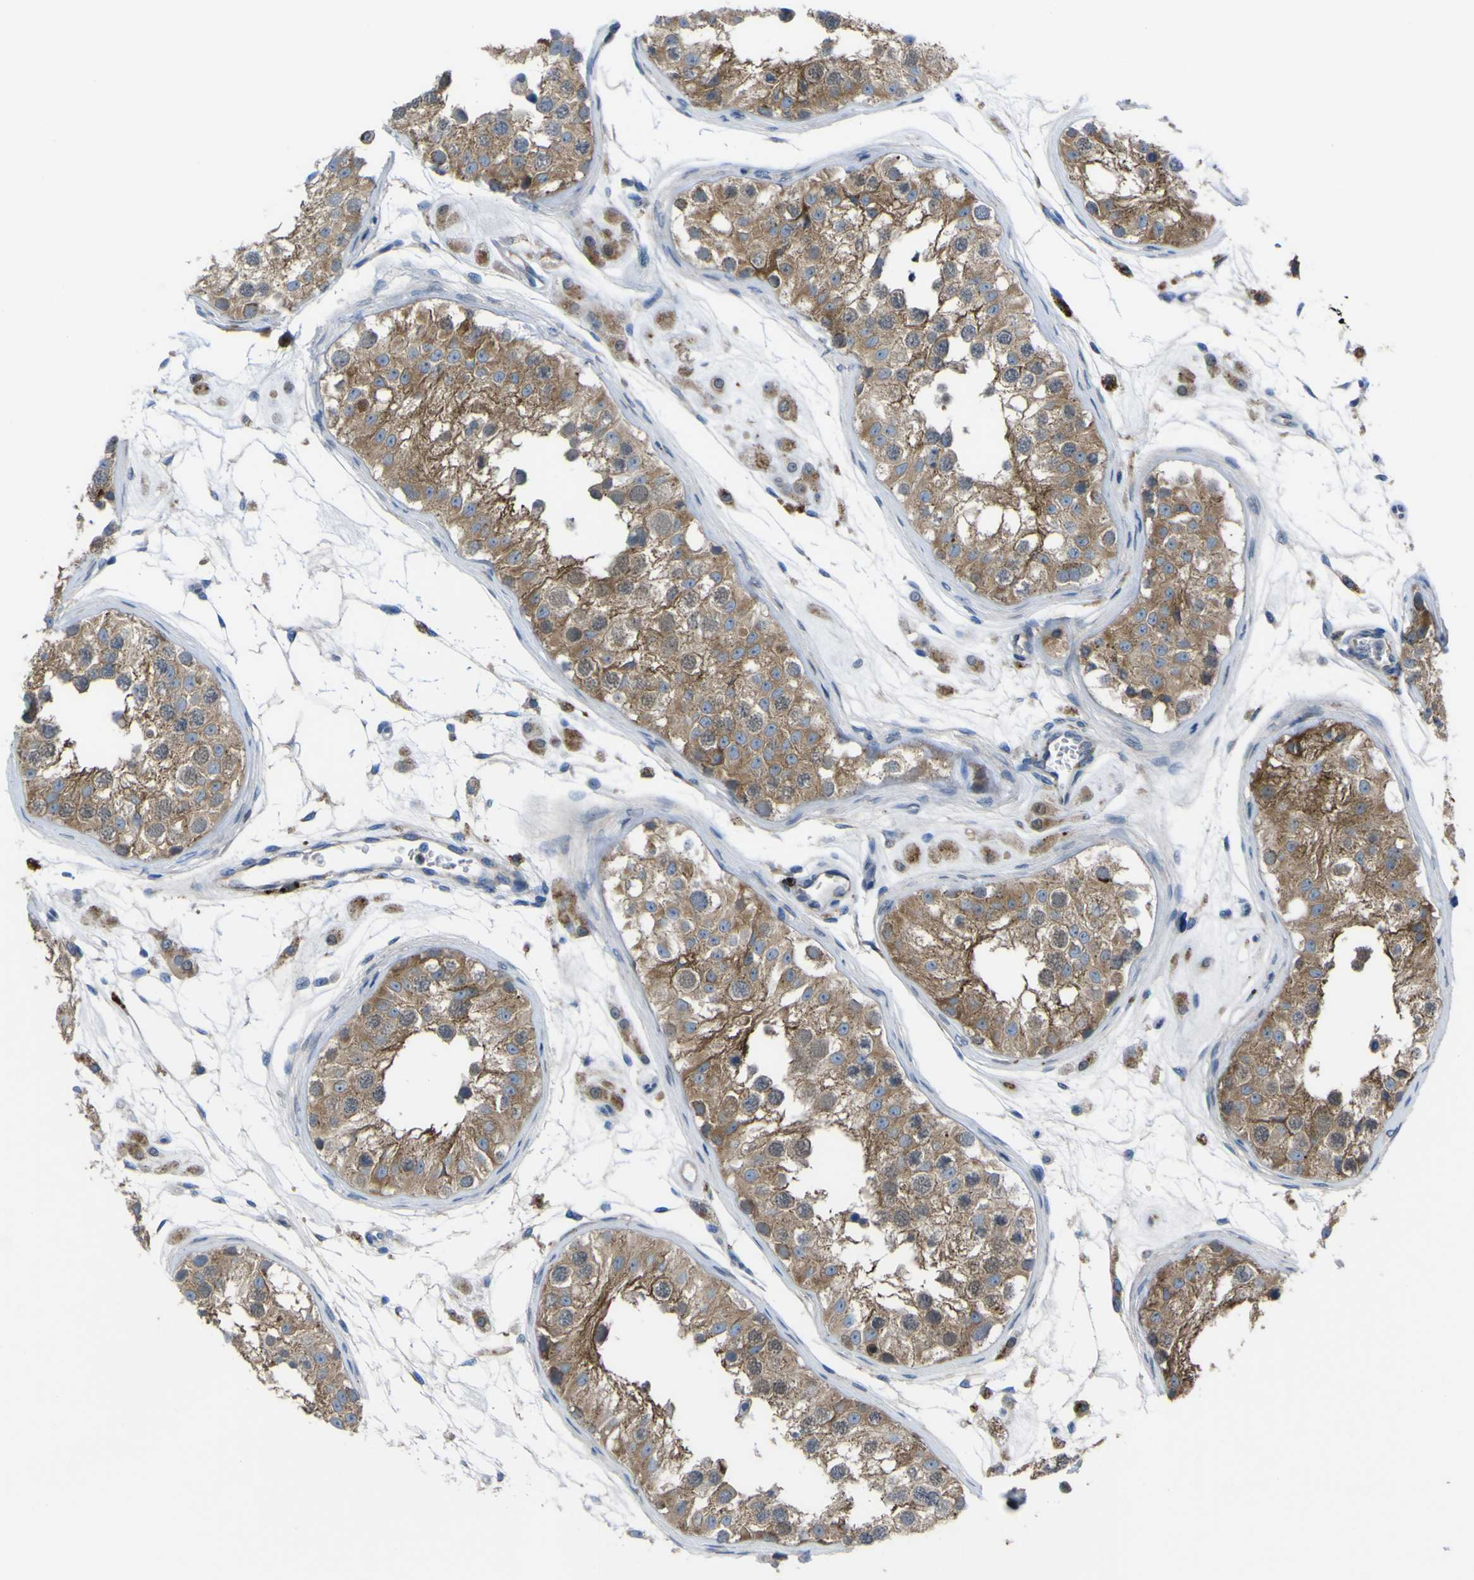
{"staining": {"intensity": "moderate", "quantity": ">75%", "location": "cytoplasmic/membranous"}, "tissue": "testis", "cell_type": "Cells in seminiferous ducts", "image_type": "normal", "snomed": [{"axis": "morphology", "description": "Normal tissue, NOS"}, {"axis": "morphology", "description": "Adenocarcinoma, metastatic, NOS"}, {"axis": "topography", "description": "Testis"}], "caption": "A medium amount of moderate cytoplasmic/membranous positivity is identified in about >75% of cells in seminiferous ducts in normal testis. The protein is stained brown, and the nuclei are stained in blue (DAB (3,3'-diaminobenzidine) IHC with brightfield microscopy, high magnification).", "gene": "CST3", "patient": {"sex": "male", "age": 26}}